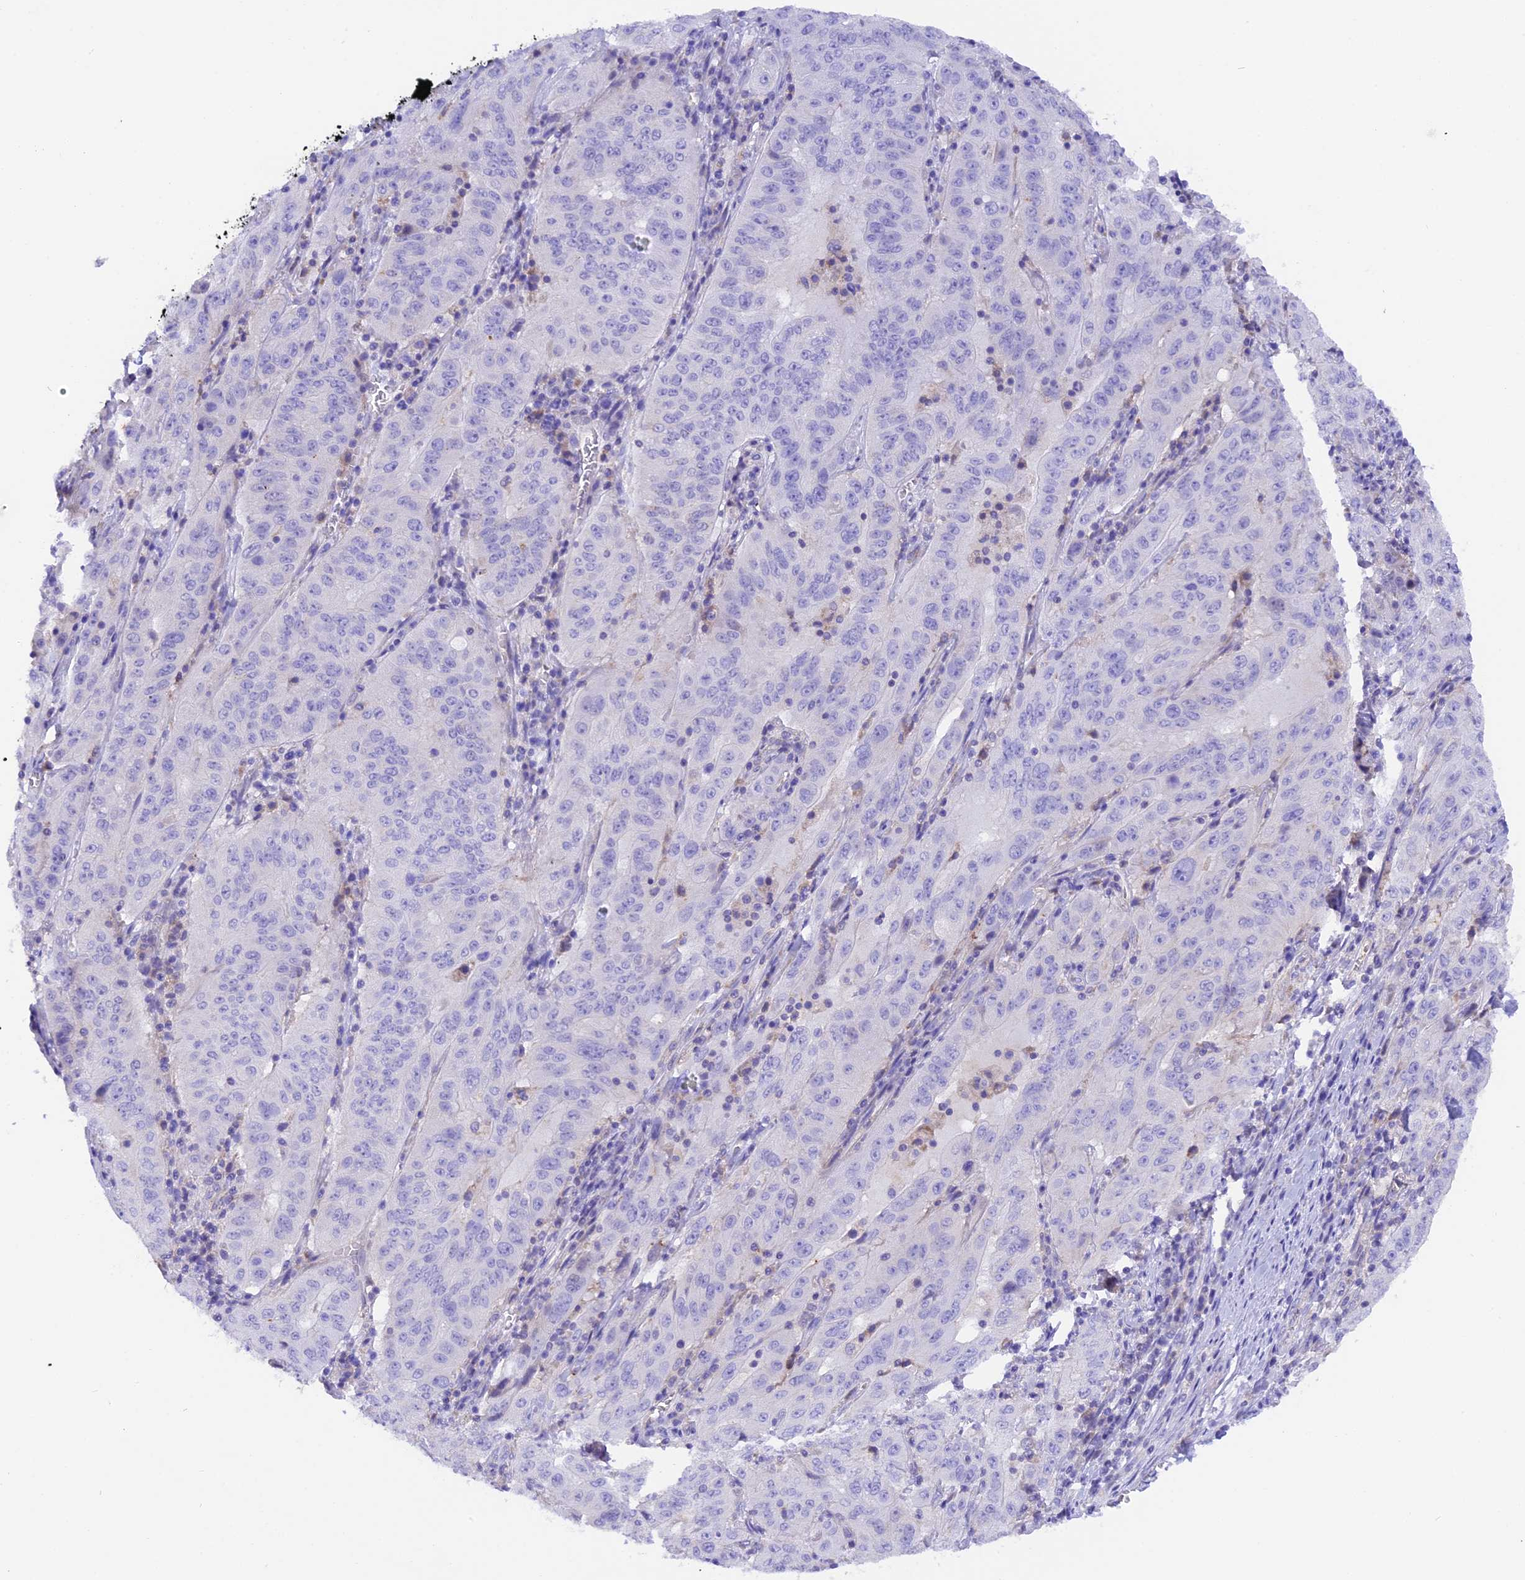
{"staining": {"intensity": "negative", "quantity": "none", "location": "none"}, "tissue": "pancreatic cancer", "cell_type": "Tumor cells", "image_type": "cancer", "snomed": [{"axis": "morphology", "description": "Adenocarcinoma, NOS"}, {"axis": "topography", "description": "Pancreas"}], "caption": "This is an immunohistochemistry (IHC) image of human adenocarcinoma (pancreatic). There is no staining in tumor cells.", "gene": "COL6A5", "patient": {"sex": "male", "age": 63}}